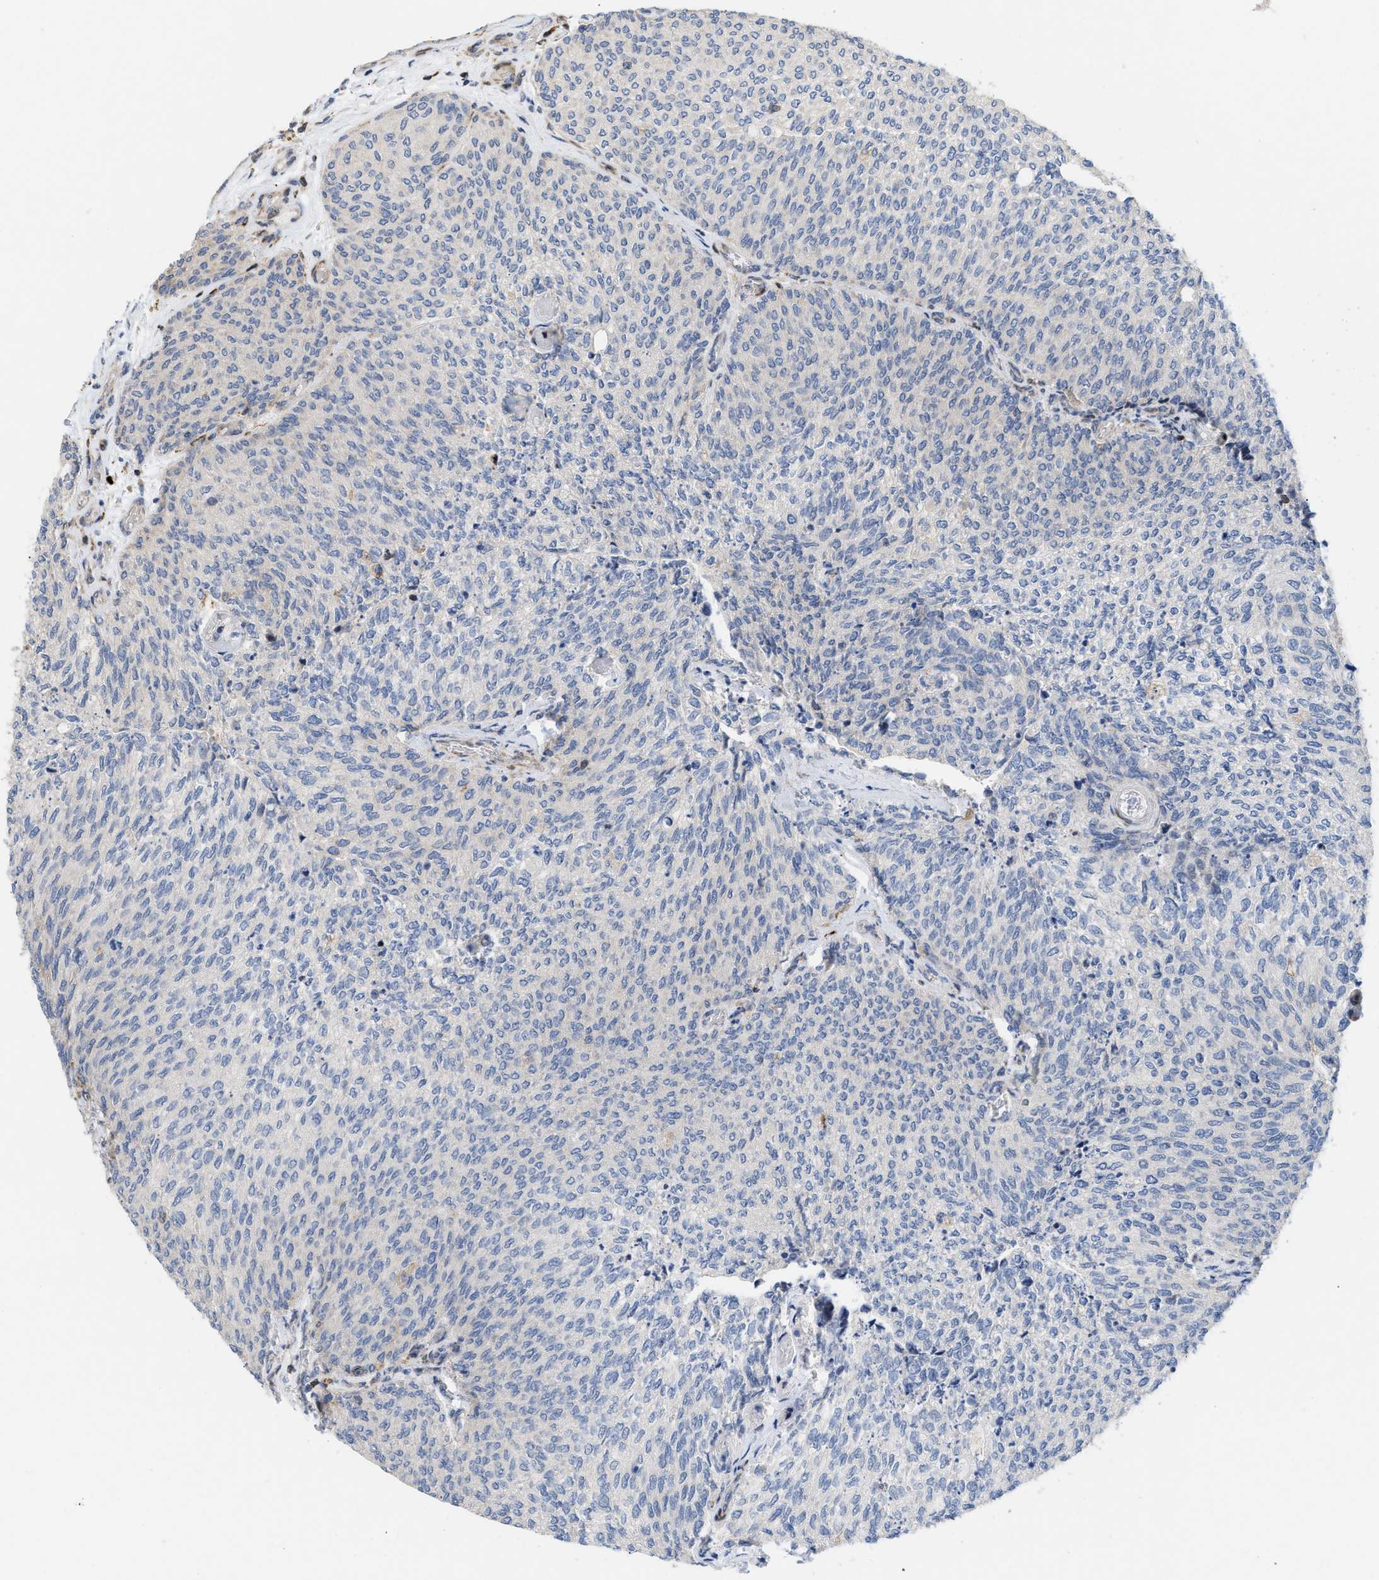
{"staining": {"intensity": "negative", "quantity": "none", "location": "none"}, "tissue": "urothelial cancer", "cell_type": "Tumor cells", "image_type": "cancer", "snomed": [{"axis": "morphology", "description": "Urothelial carcinoma, Low grade"}, {"axis": "topography", "description": "Urinary bladder"}], "caption": "The immunohistochemistry (IHC) photomicrograph has no significant staining in tumor cells of low-grade urothelial carcinoma tissue. (DAB immunohistochemistry (IHC) visualized using brightfield microscopy, high magnification).", "gene": "ATP9A", "patient": {"sex": "female", "age": 79}}